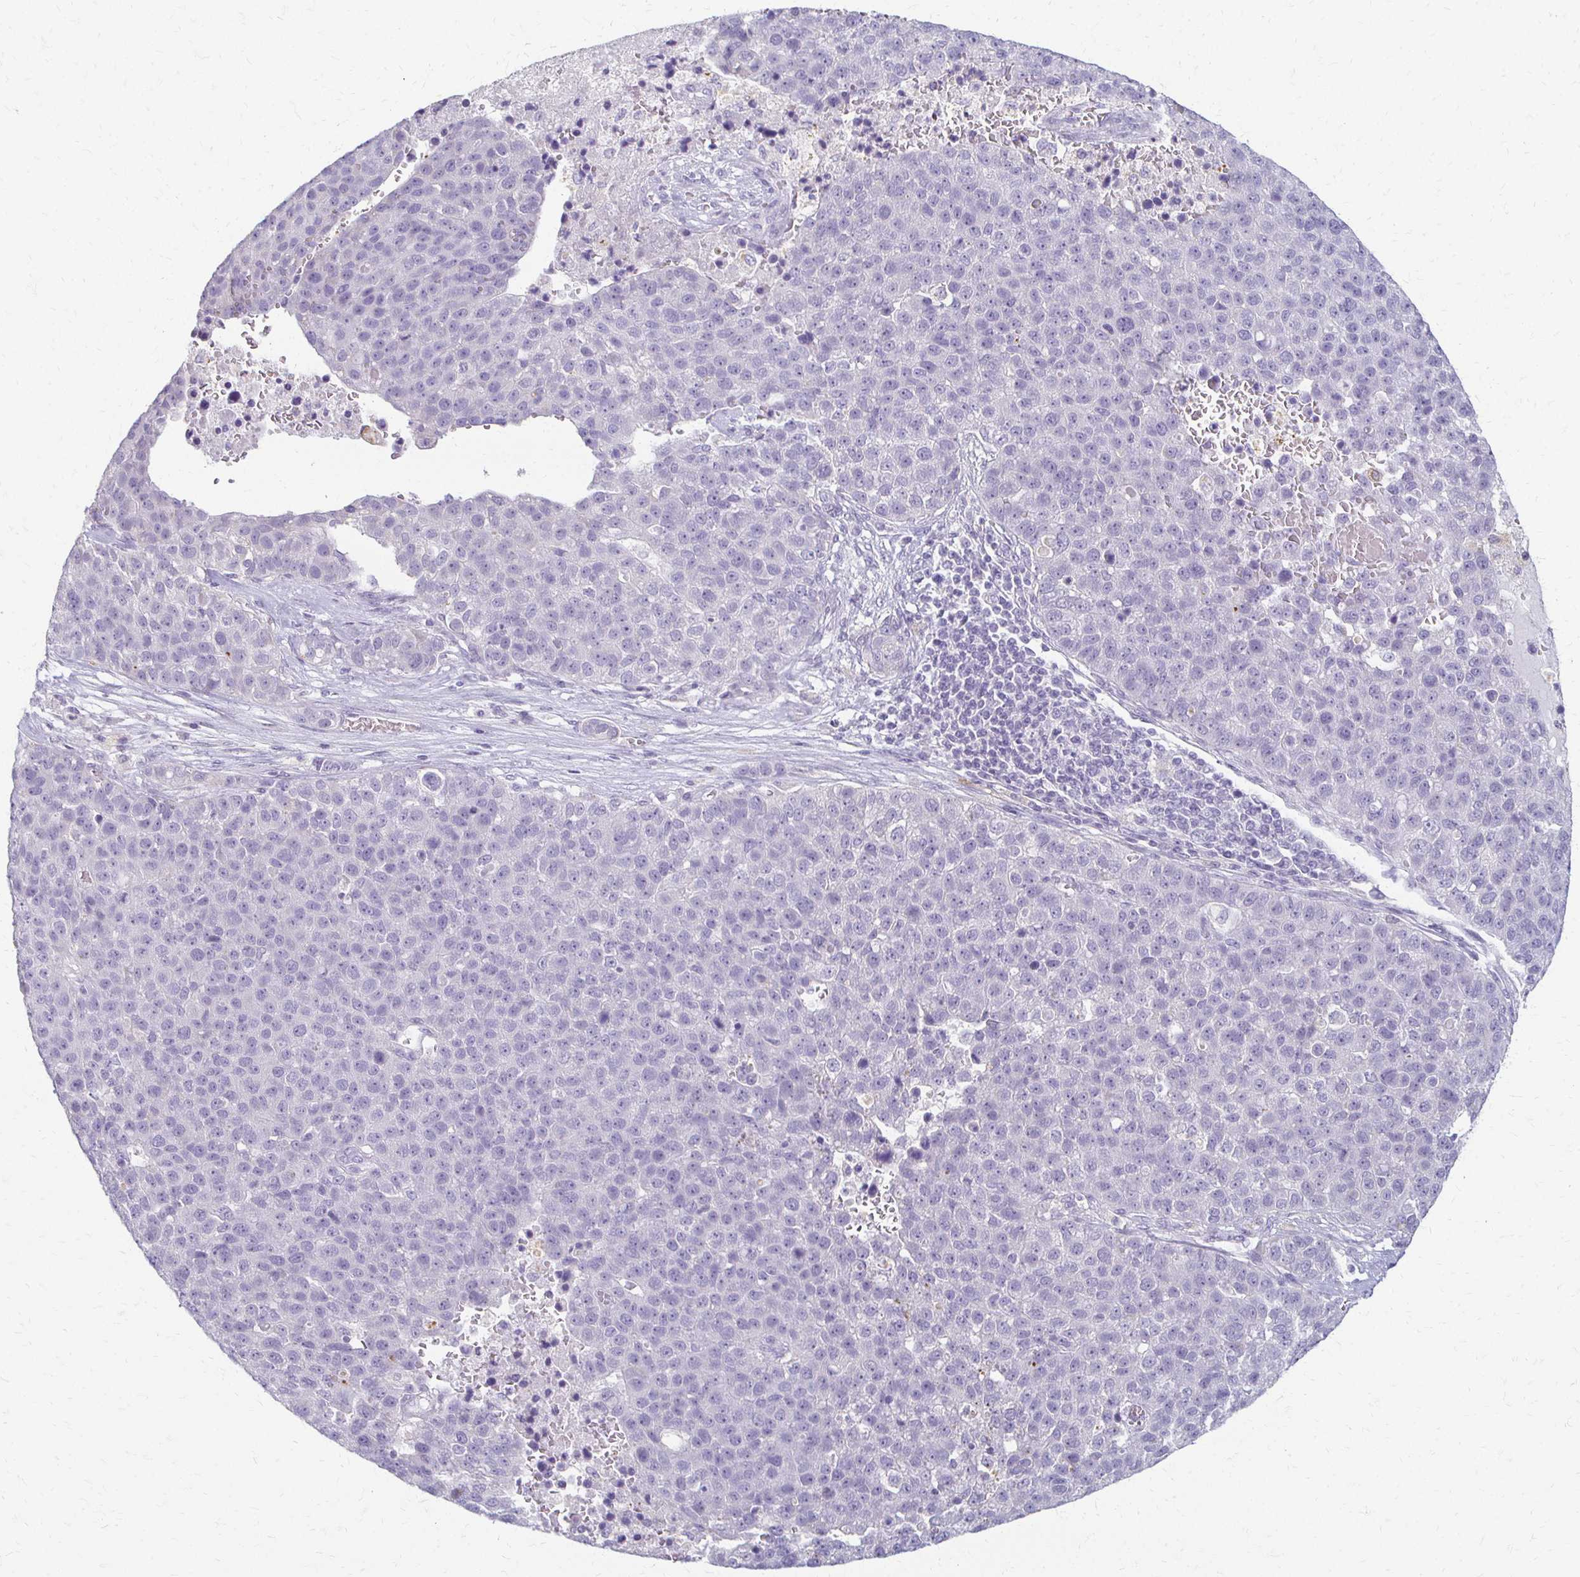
{"staining": {"intensity": "negative", "quantity": "none", "location": "none"}, "tissue": "pancreatic cancer", "cell_type": "Tumor cells", "image_type": "cancer", "snomed": [{"axis": "morphology", "description": "Adenocarcinoma, NOS"}, {"axis": "topography", "description": "Pancreas"}], "caption": "Immunohistochemical staining of human pancreatic cancer (adenocarcinoma) exhibits no significant expression in tumor cells. (DAB (3,3'-diaminobenzidine) immunohistochemistry with hematoxylin counter stain).", "gene": "ACP5", "patient": {"sex": "female", "age": 61}}